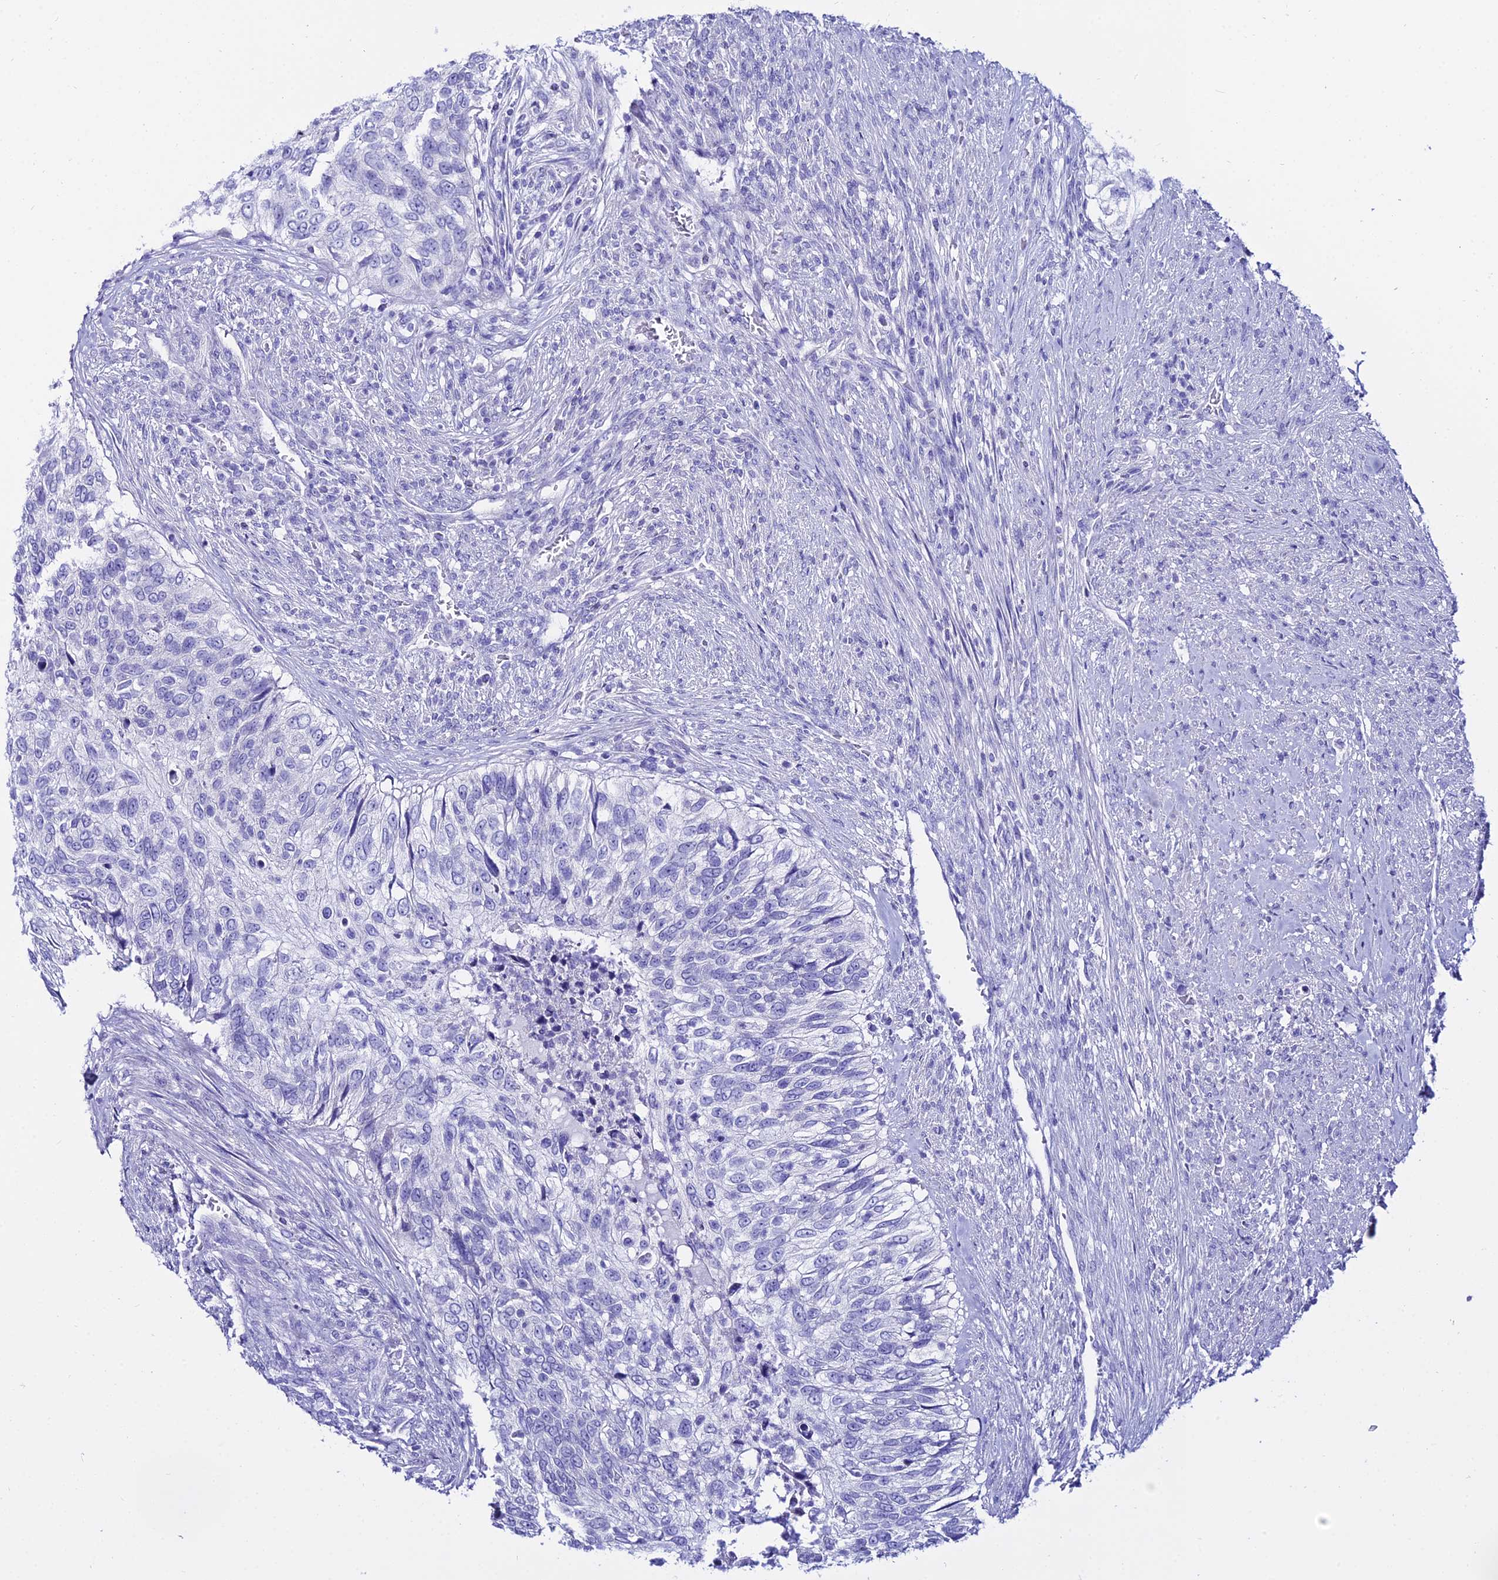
{"staining": {"intensity": "negative", "quantity": "none", "location": "none"}, "tissue": "urothelial cancer", "cell_type": "Tumor cells", "image_type": "cancer", "snomed": [{"axis": "morphology", "description": "Urothelial carcinoma, High grade"}, {"axis": "topography", "description": "Urinary bladder"}], "caption": "A micrograph of urothelial carcinoma (high-grade) stained for a protein reveals no brown staining in tumor cells.", "gene": "OR4D5", "patient": {"sex": "female", "age": 60}}